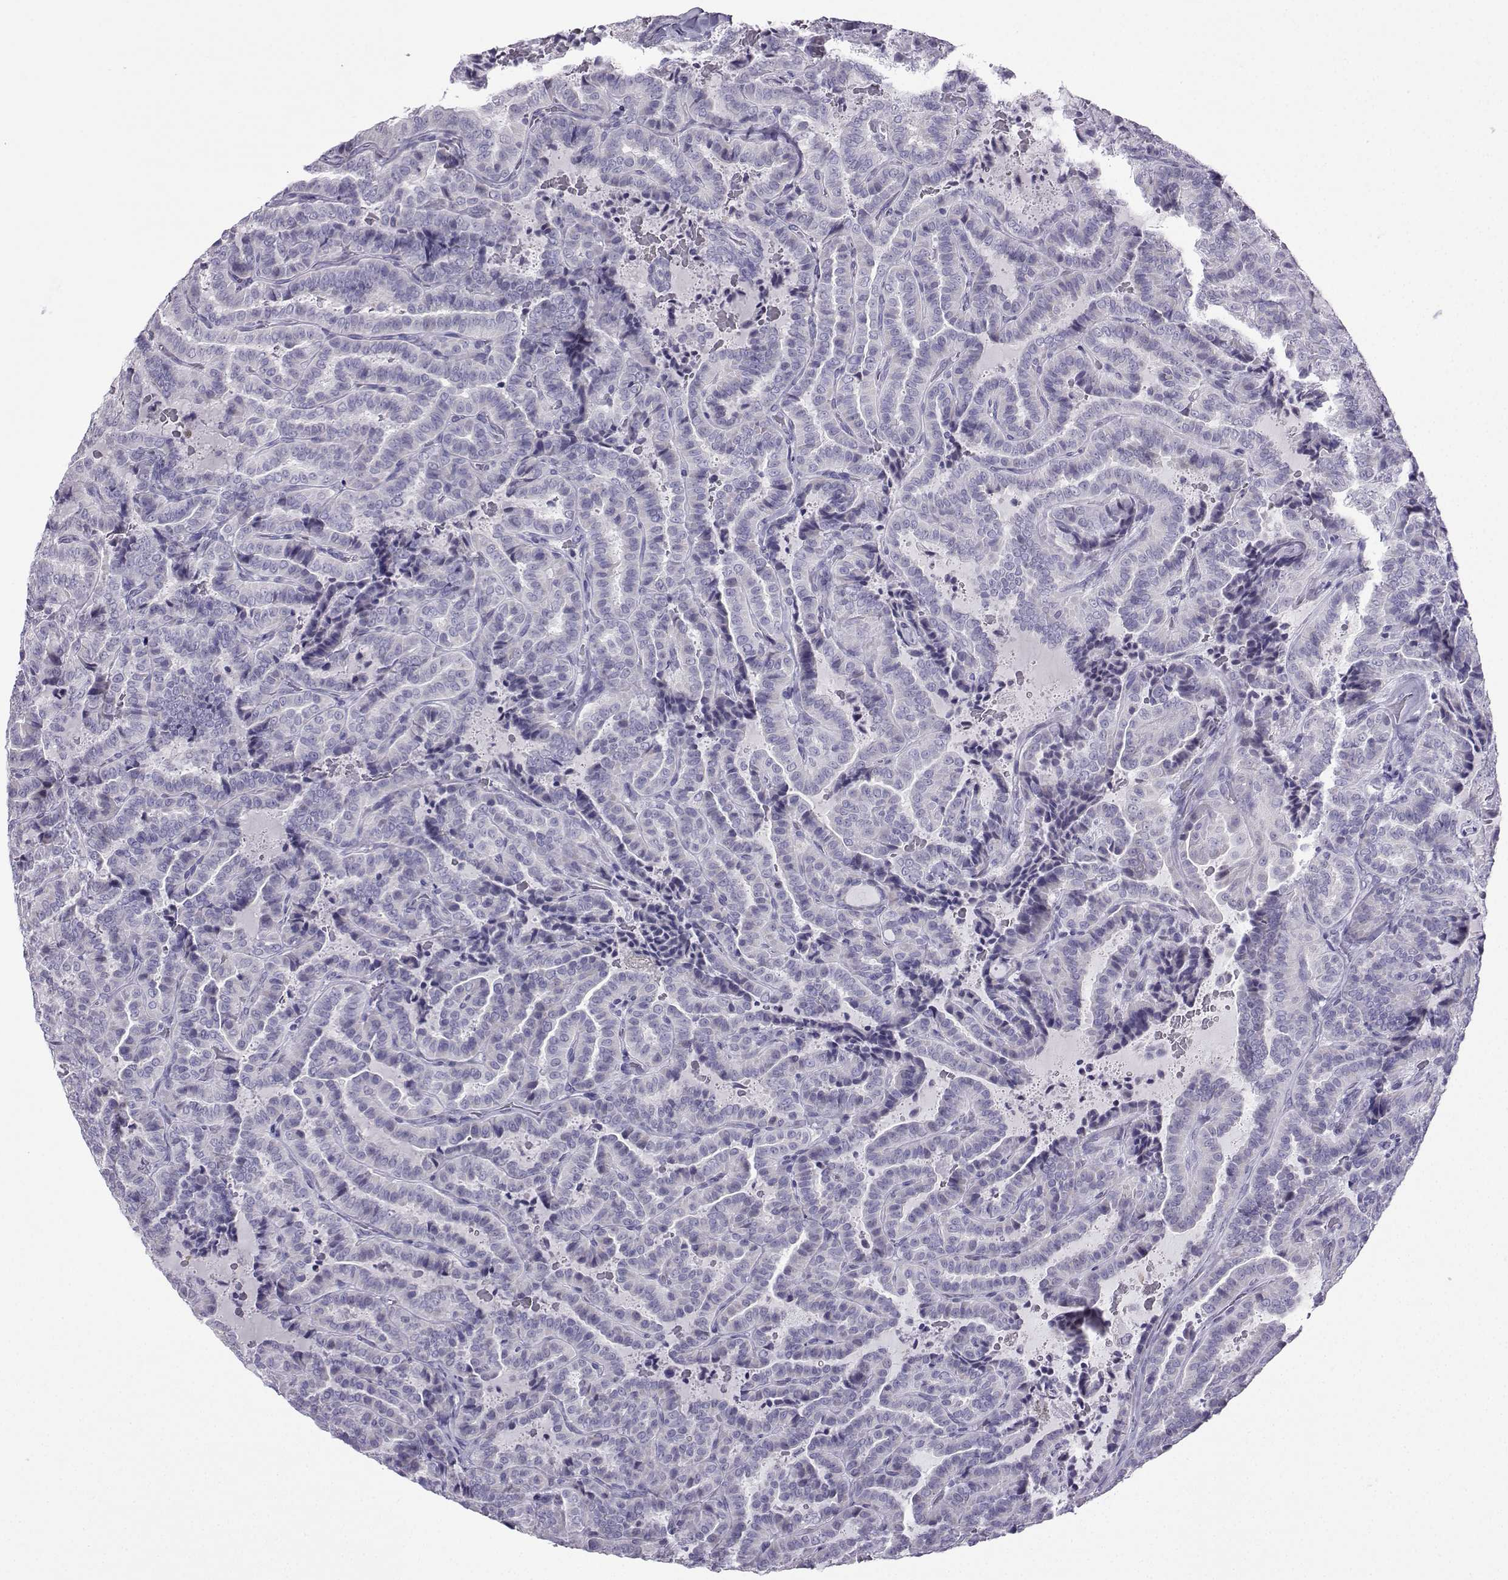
{"staining": {"intensity": "negative", "quantity": "none", "location": "none"}, "tissue": "thyroid cancer", "cell_type": "Tumor cells", "image_type": "cancer", "snomed": [{"axis": "morphology", "description": "Papillary adenocarcinoma, NOS"}, {"axis": "topography", "description": "Thyroid gland"}], "caption": "An immunohistochemistry photomicrograph of thyroid cancer (papillary adenocarcinoma) is shown. There is no staining in tumor cells of thyroid cancer (papillary adenocarcinoma). Nuclei are stained in blue.", "gene": "KIF17", "patient": {"sex": "female", "age": 39}}